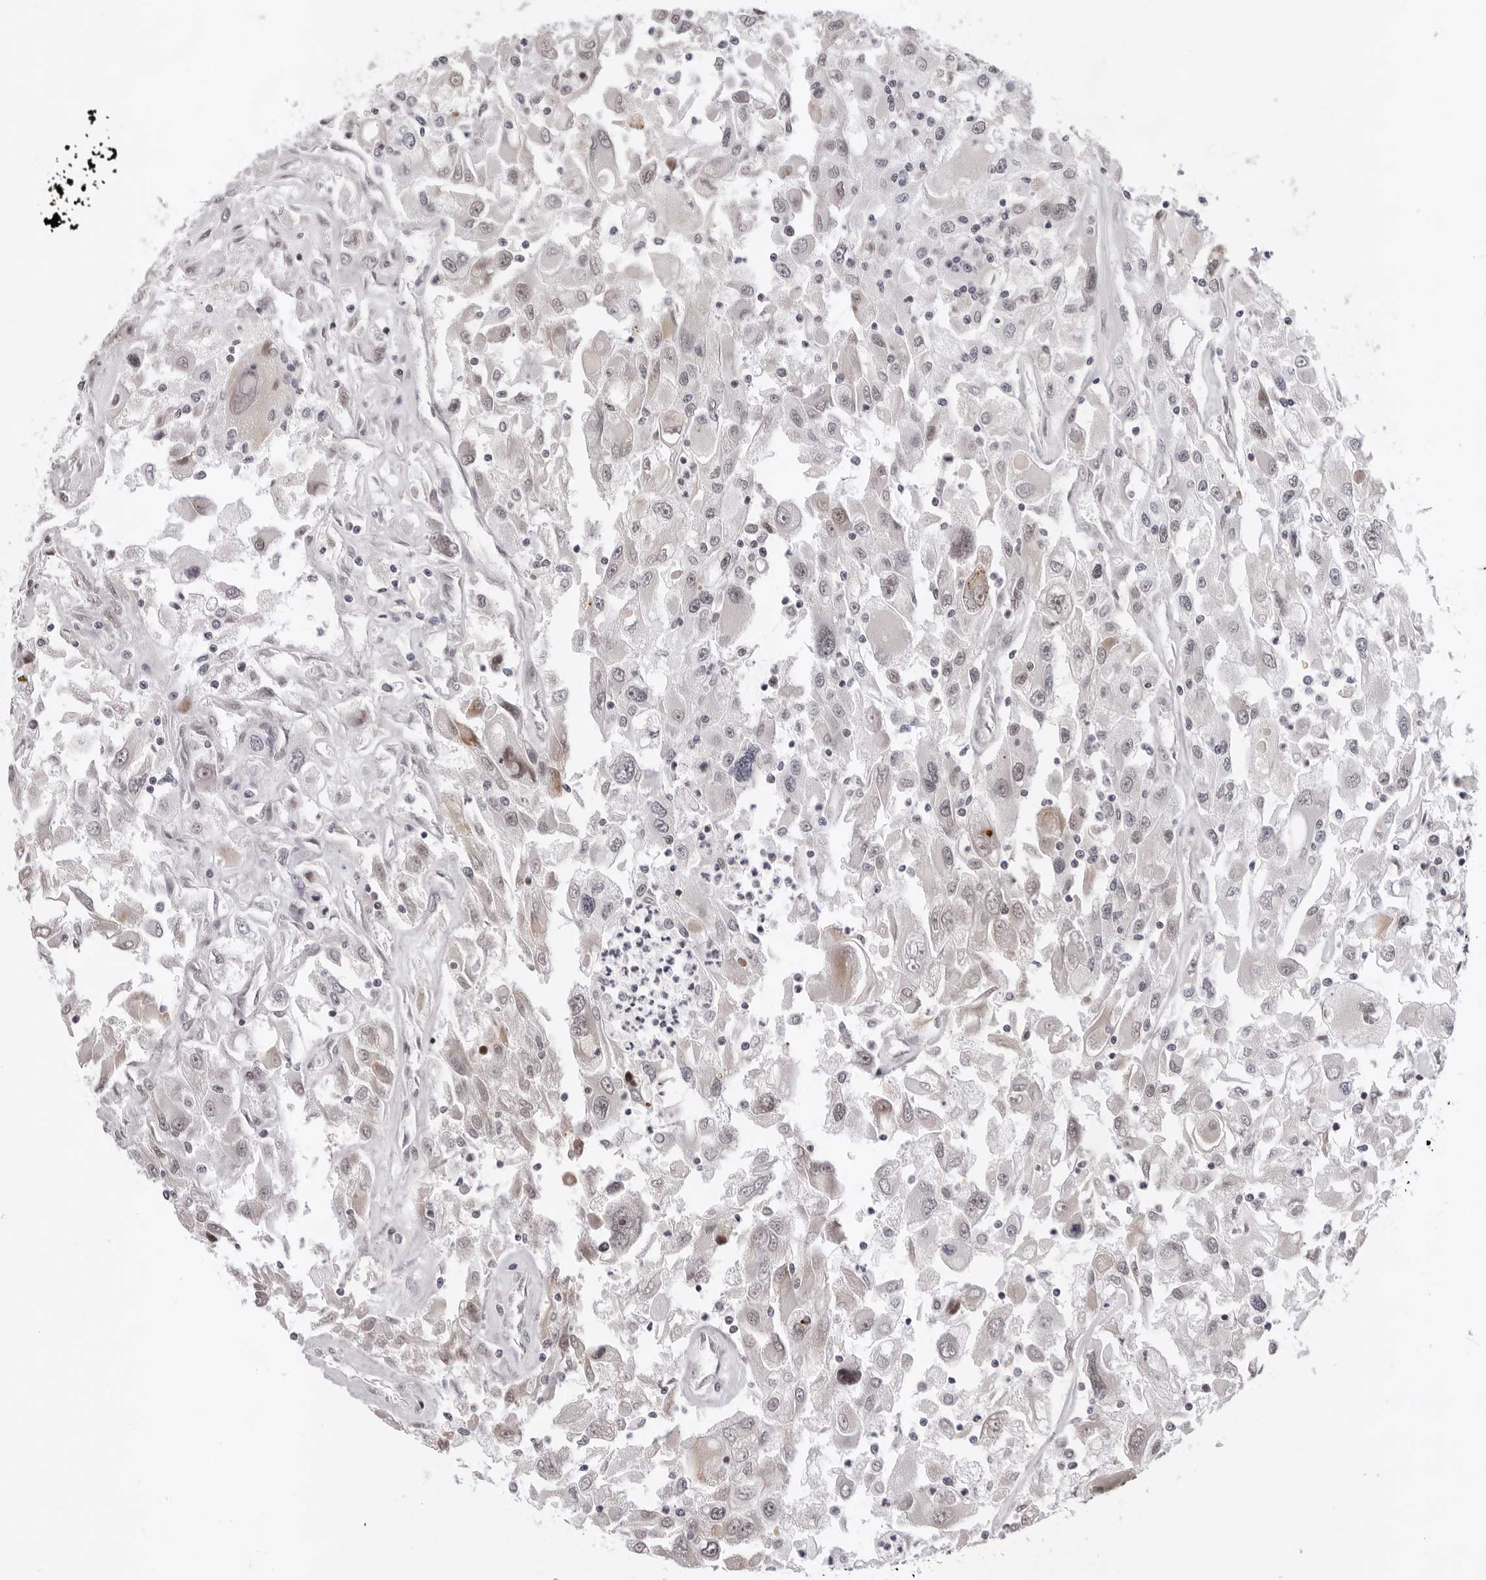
{"staining": {"intensity": "negative", "quantity": "none", "location": "none"}, "tissue": "renal cancer", "cell_type": "Tumor cells", "image_type": "cancer", "snomed": [{"axis": "morphology", "description": "Adenocarcinoma, NOS"}, {"axis": "topography", "description": "Kidney"}], "caption": "The IHC histopathology image has no significant expression in tumor cells of renal cancer (adenocarcinoma) tissue. (Immunohistochemistry, brightfield microscopy, high magnification).", "gene": "USP1", "patient": {"sex": "female", "age": 52}}